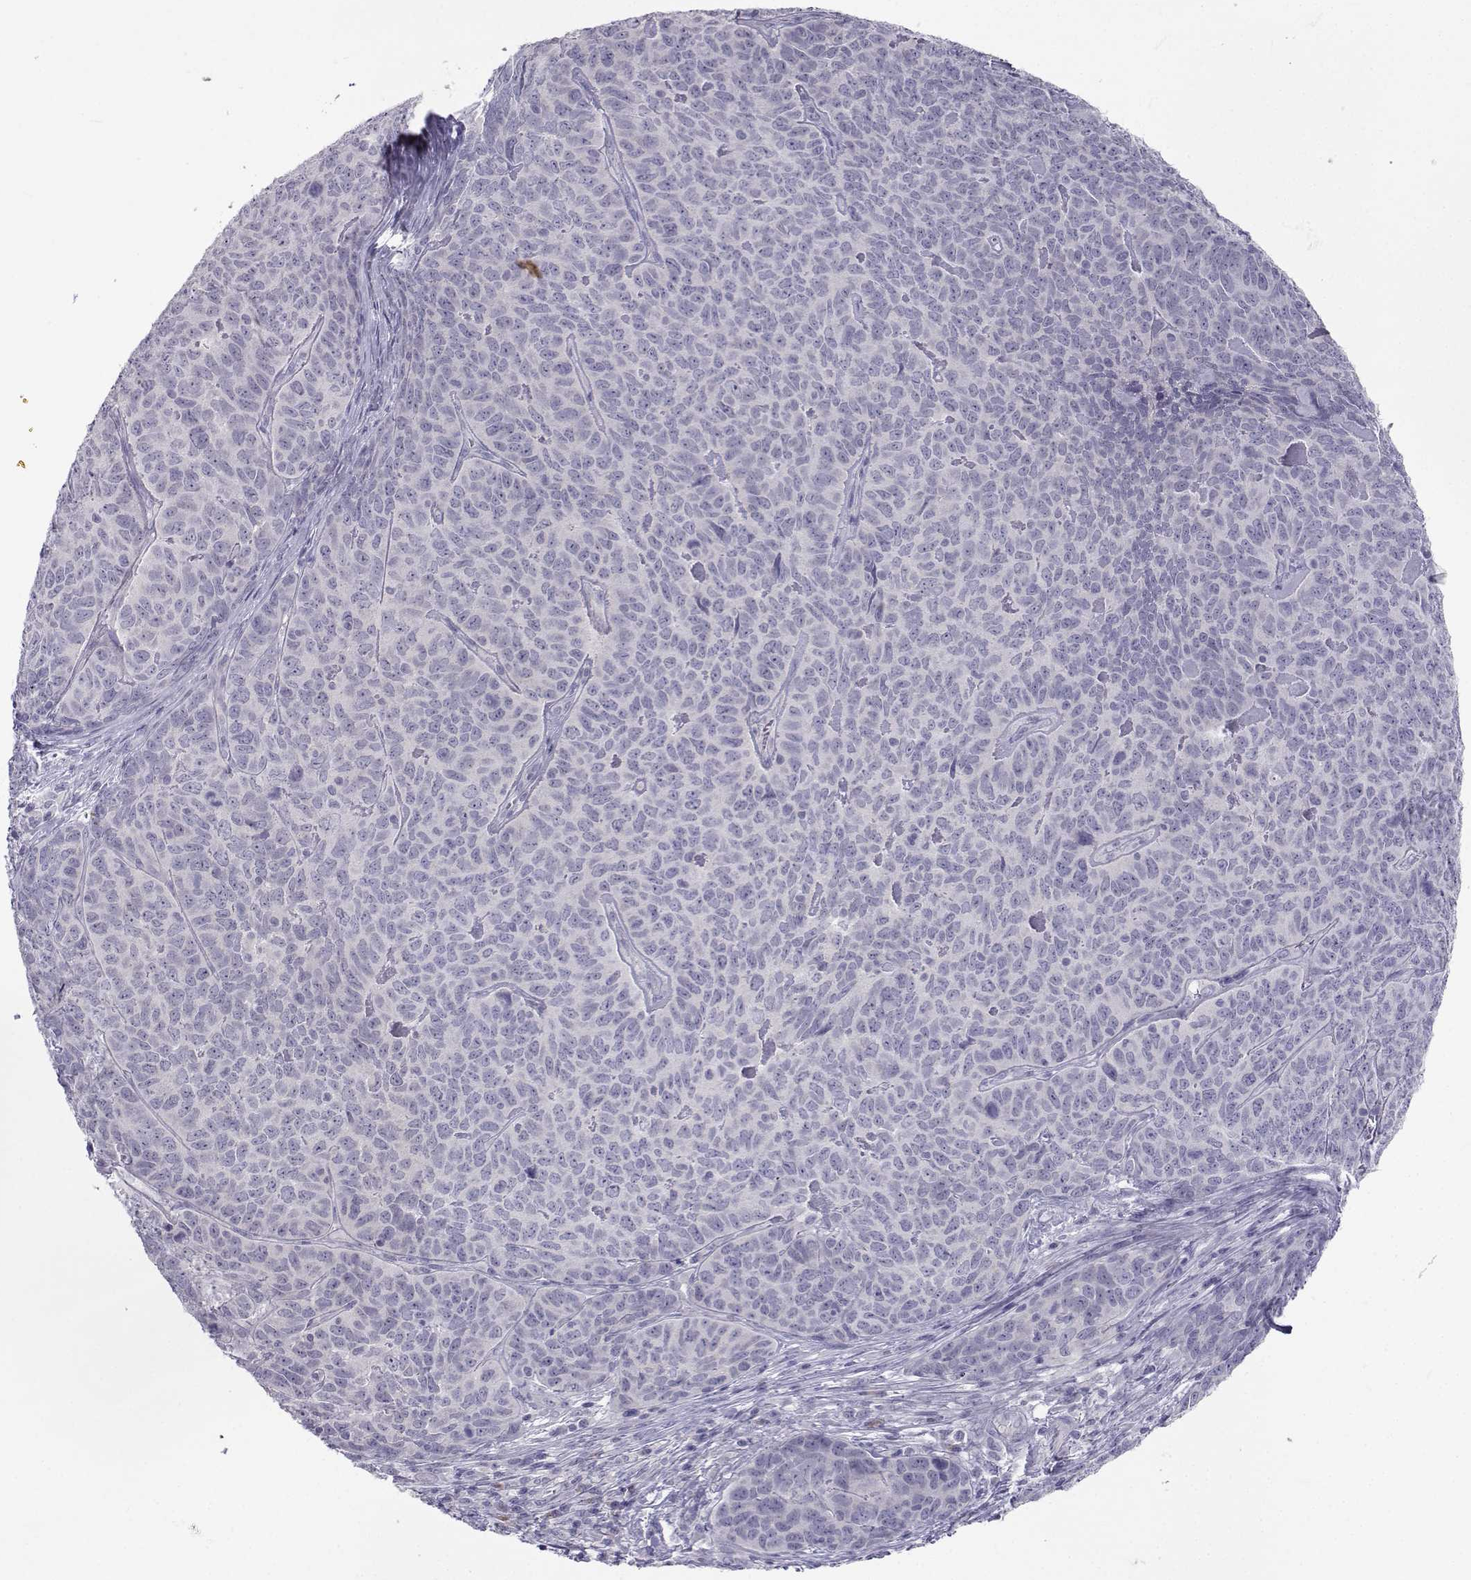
{"staining": {"intensity": "negative", "quantity": "none", "location": "none"}, "tissue": "skin cancer", "cell_type": "Tumor cells", "image_type": "cancer", "snomed": [{"axis": "morphology", "description": "Squamous cell carcinoma, NOS"}, {"axis": "topography", "description": "Skin"}, {"axis": "topography", "description": "Anal"}], "caption": "DAB immunohistochemical staining of human skin squamous cell carcinoma reveals no significant expression in tumor cells.", "gene": "SLC6A3", "patient": {"sex": "female", "age": 51}}